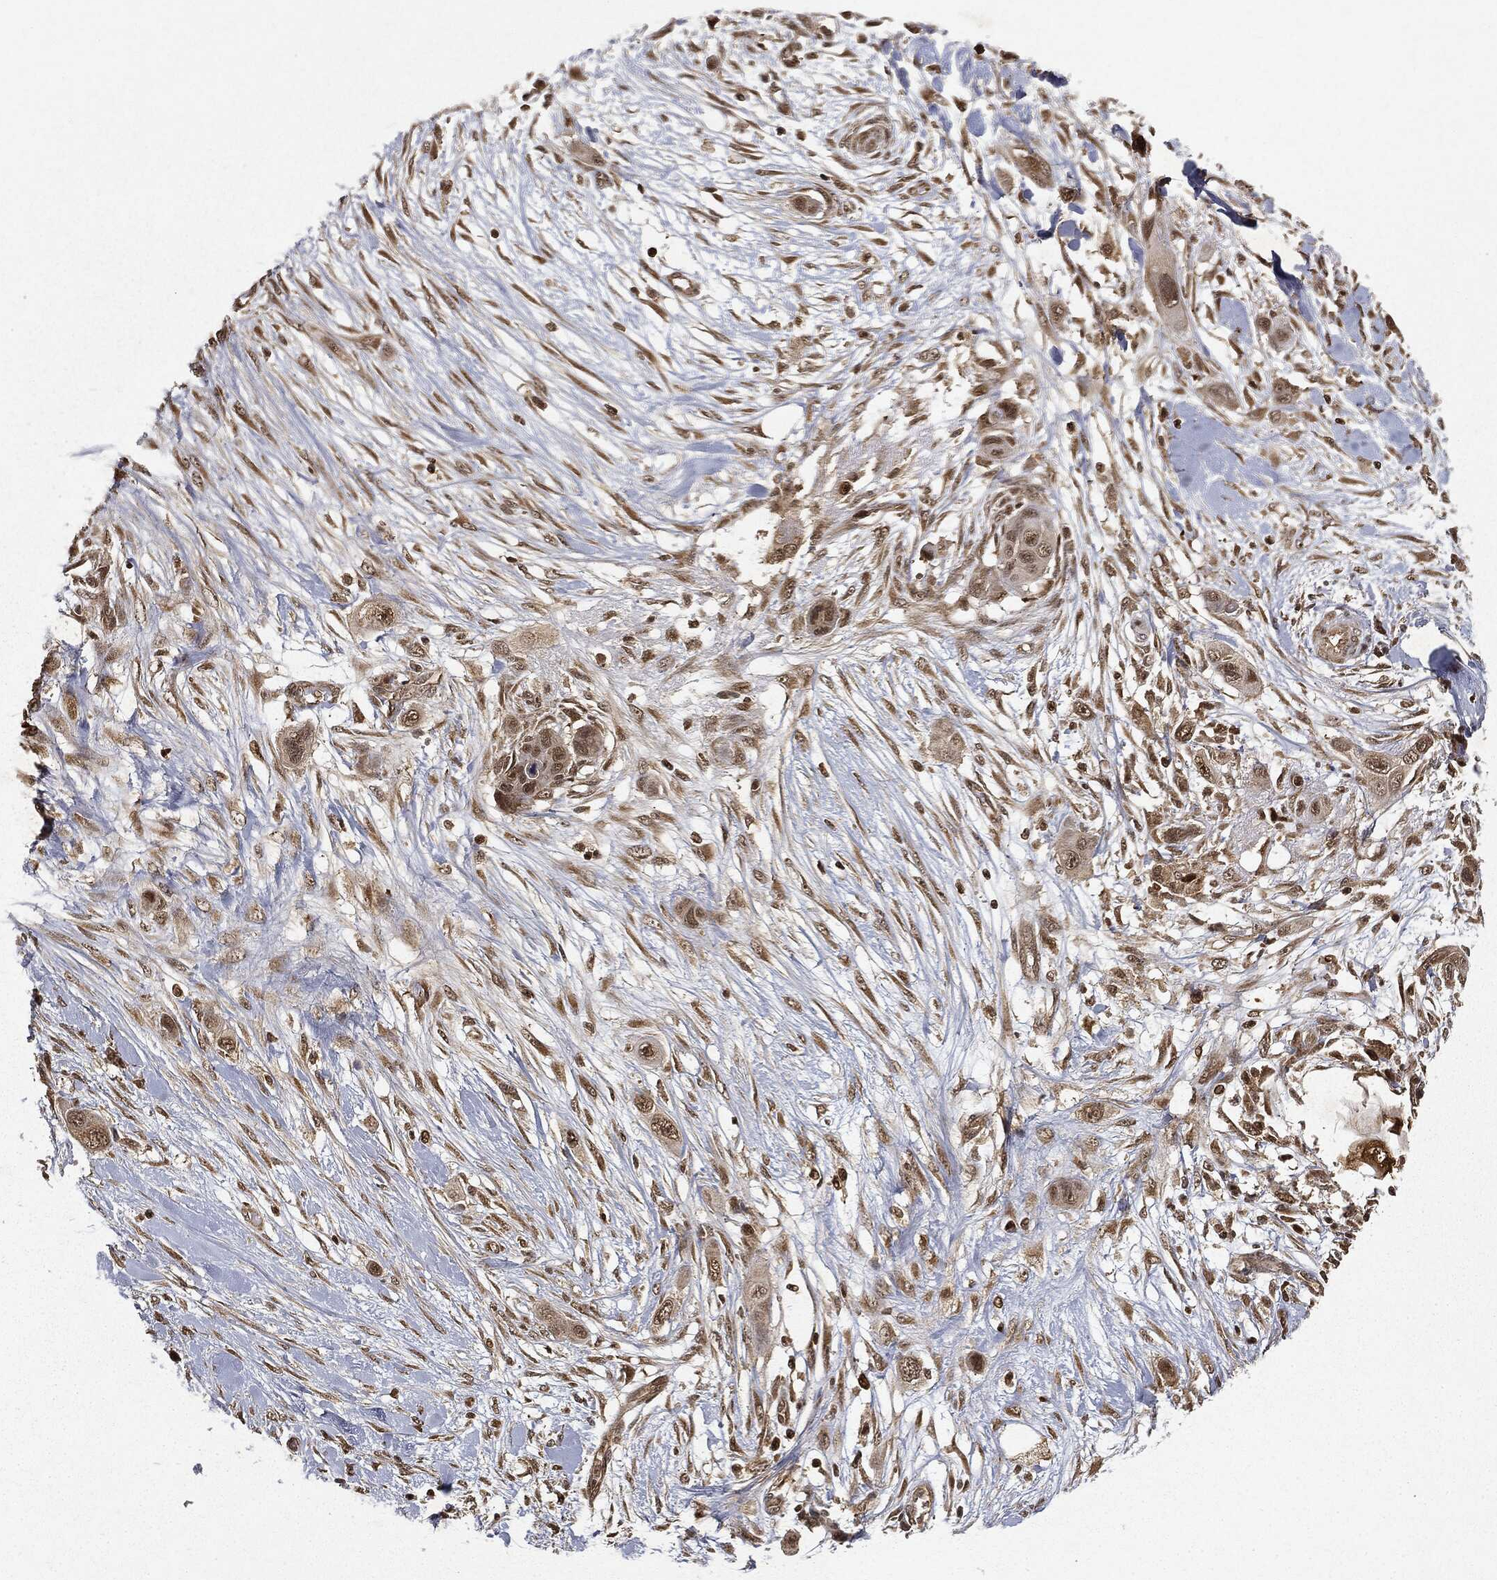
{"staining": {"intensity": "moderate", "quantity": ">75%", "location": "nuclear"}, "tissue": "skin cancer", "cell_type": "Tumor cells", "image_type": "cancer", "snomed": [{"axis": "morphology", "description": "Squamous cell carcinoma, NOS"}, {"axis": "topography", "description": "Skin"}], "caption": "Skin cancer tissue reveals moderate nuclear positivity in about >75% of tumor cells", "gene": "ZNHIT6", "patient": {"sex": "male", "age": 79}}